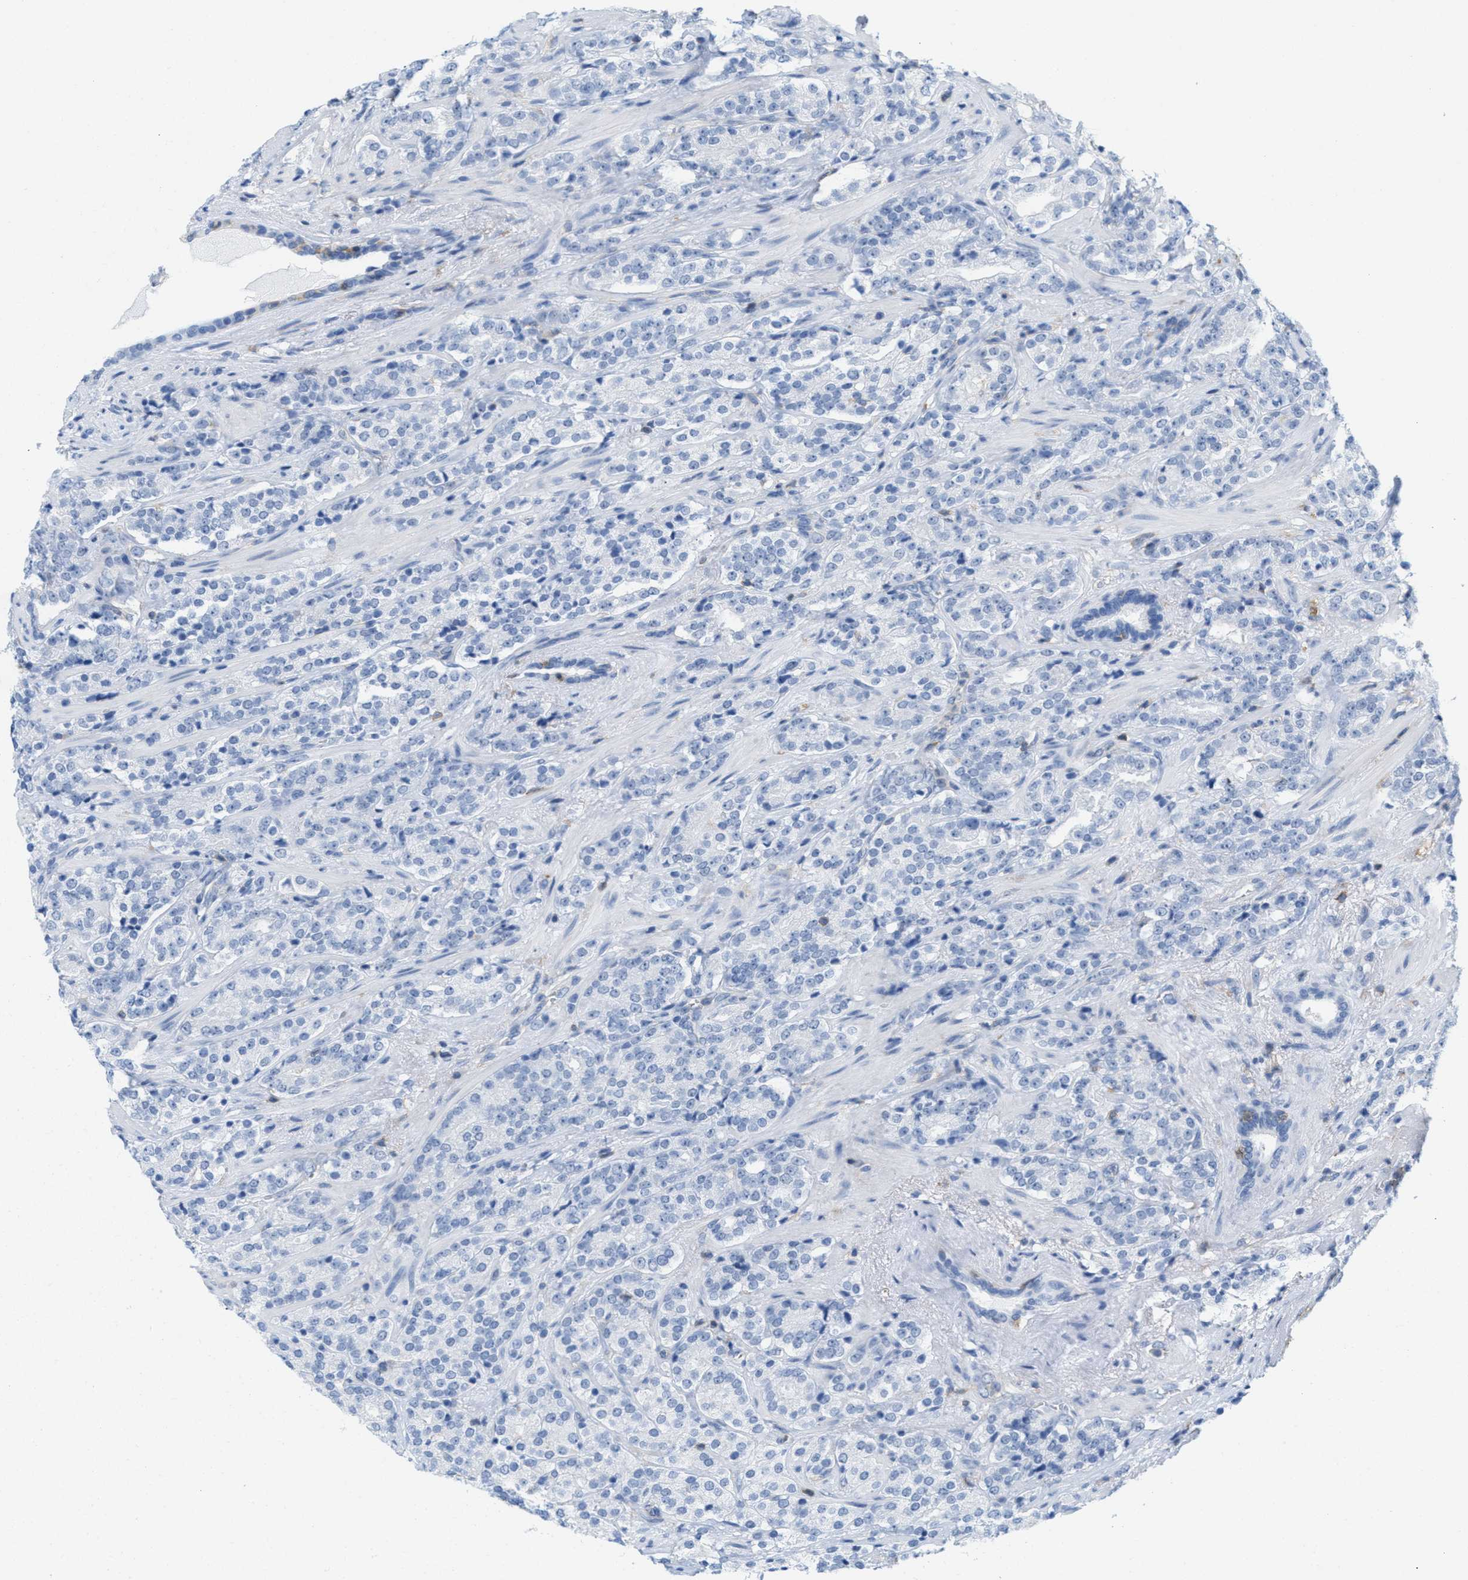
{"staining": {"intensity": "negative", "quantity": "none", "location": "none"}, "tissue": "prostate cancer", "cell_type": "Tumor cells", "image_type": "cancer", "snomed": [{"axis": "morphology", "description": "Adenocarcinoma, High grade"}, {"axis": "topography", "description": "Prostate"}], "caption": "The micrograph exhibits no staining of tumor cells in prostate cancer.", "gene": "IL16", "patient": {"sex": "male", "age": 71}}